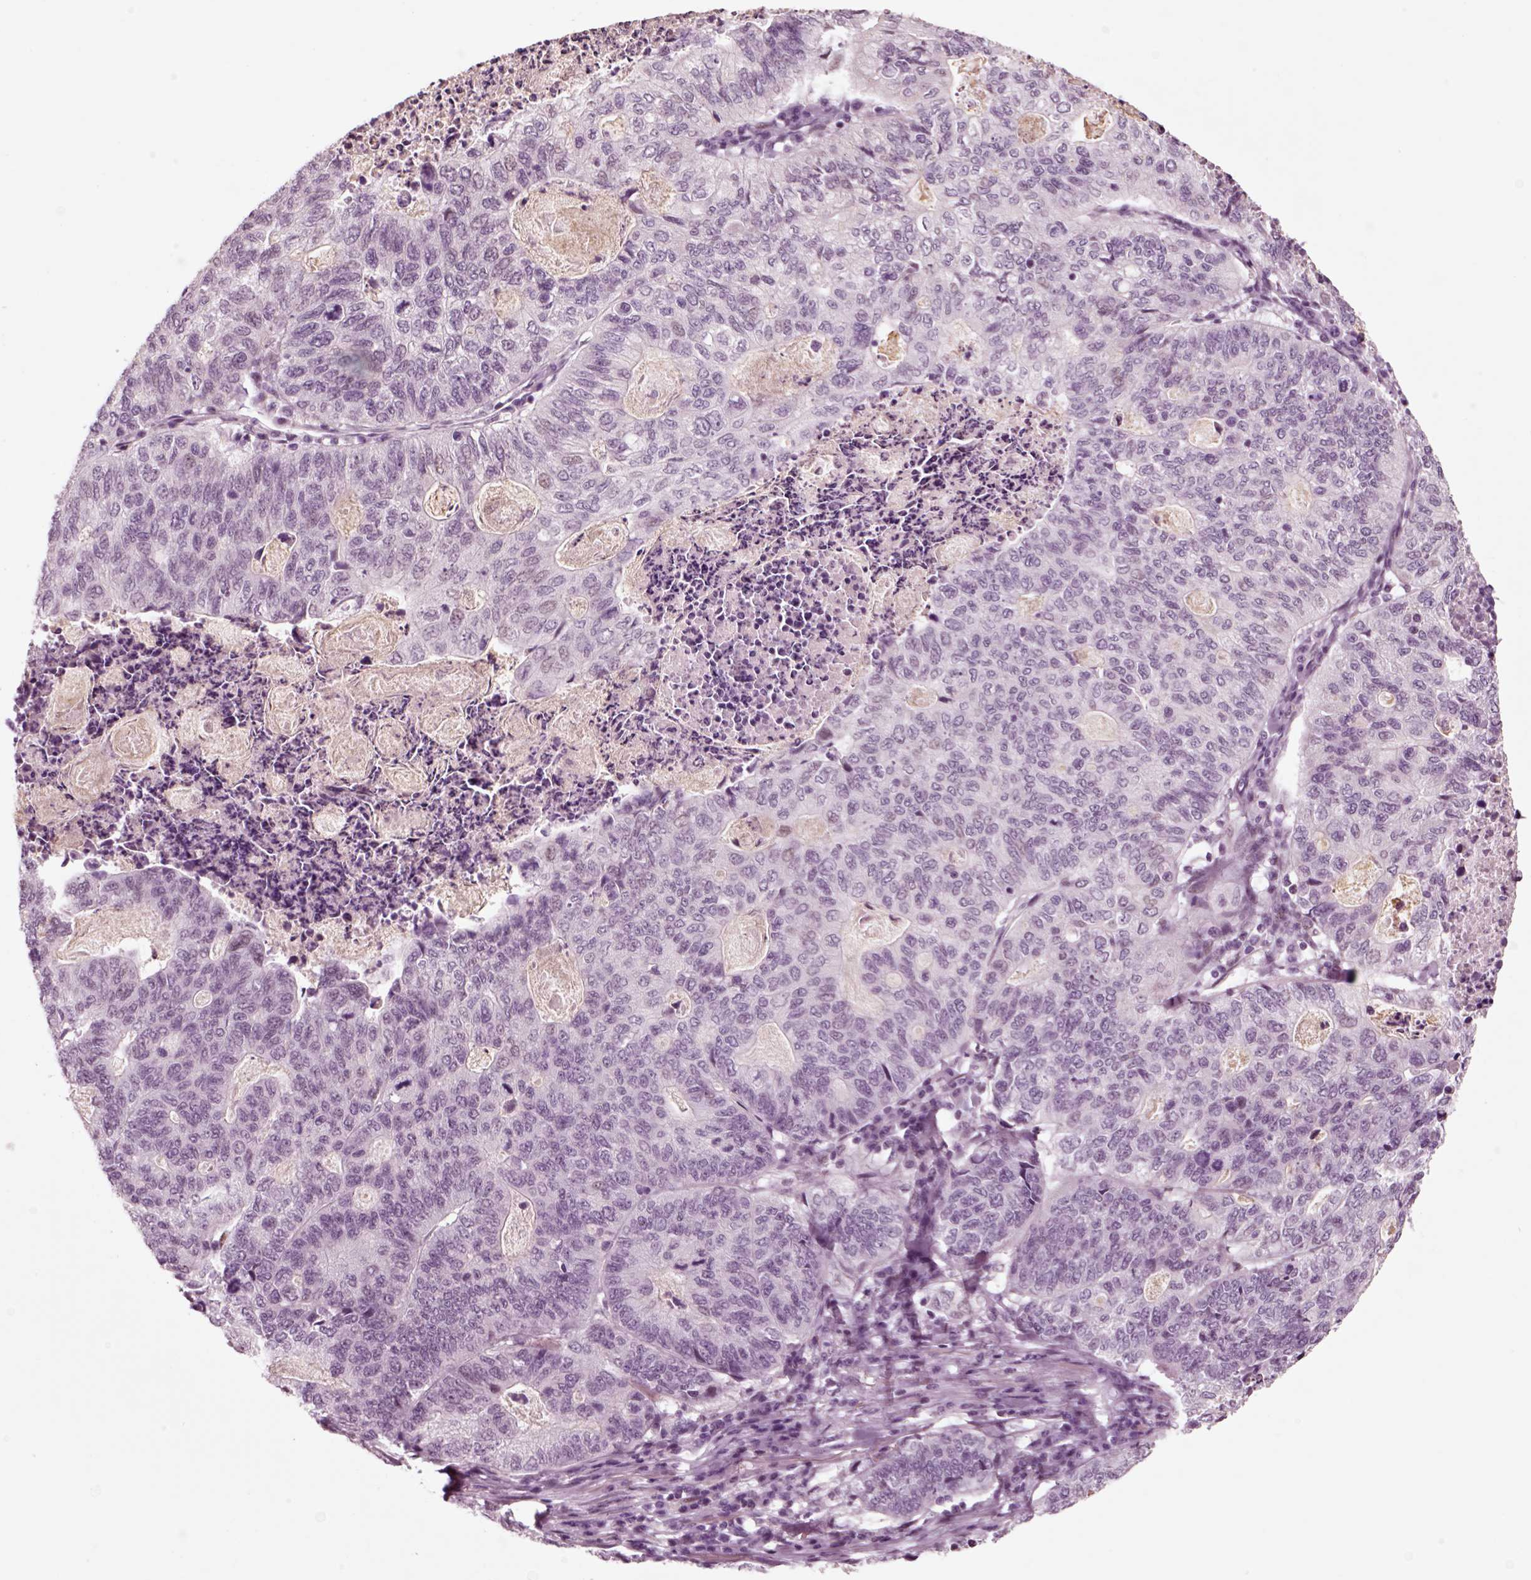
{"staining": {"intensity": "negative", "quantity": "none", "location": "none"}, "tissue": "stomach cancer", "cell_type": "Tumor cells", "image_type": "cancer", "snomed": [{"axis": "morphology", "description": "Adenocarcinoma, NOS"}, {"axis": "topography", "description": "Stomach, upper"}], "caption": "DAB immunohistochemical staining of human stomach adenocarcinoma reveals no significant positivity in tumor cells.", "gene": "CHGB", "patient": {"sex": "female", "age": 67}}